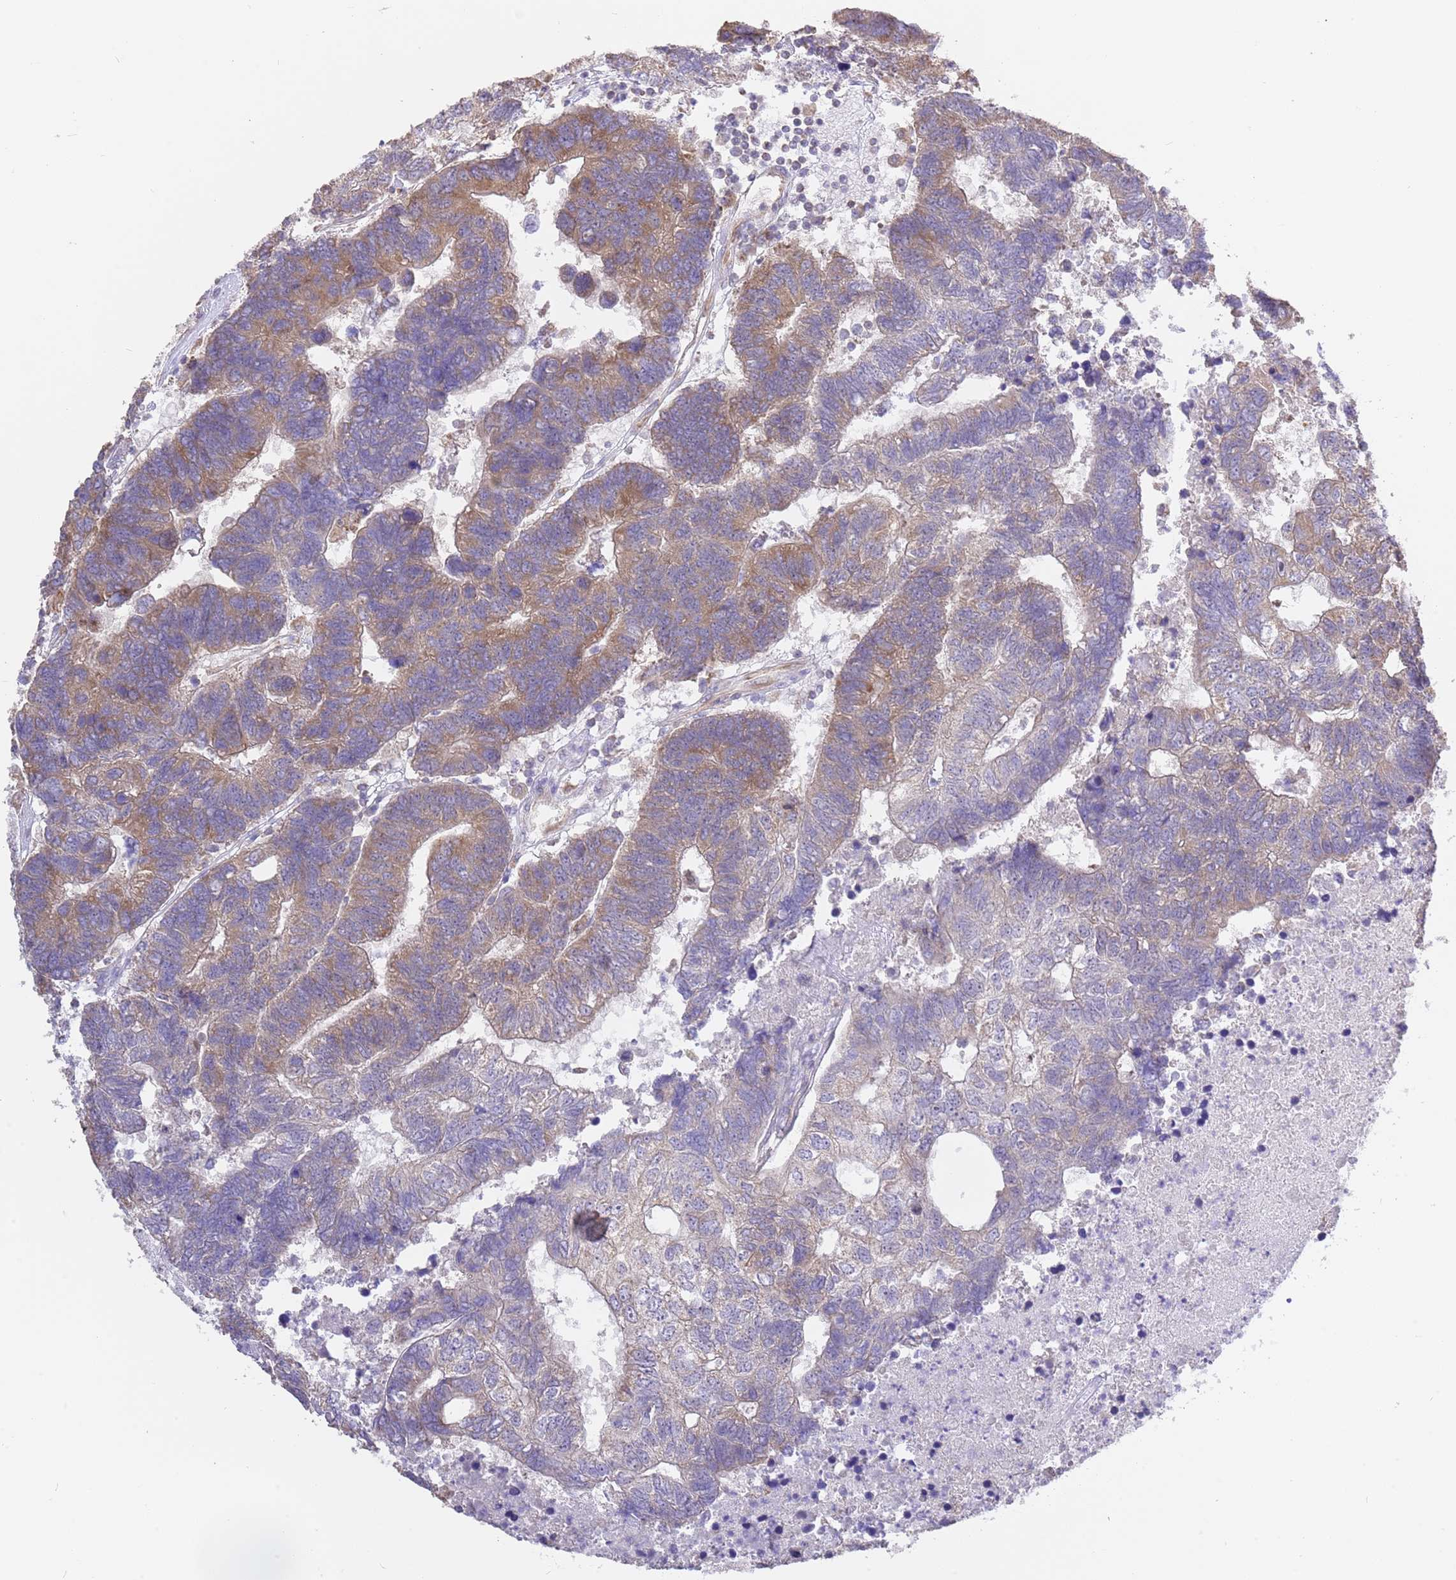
{"staining": {"intensity": "moderate", "quantity": "25%-75%", "location": "cytoplasmic/membranous"}, "tissue": "colorectal cancer", "cell_type": "Tumor cells", "image_type": "cancer", "snomed": [{"axis": "morphology", "description": "Adenocarcinoma, NOS"}, {"axis": "topography", "description": "Colon"}], "caption": "High-magnification brightfield microscopy of adenocarcinoma (colorectal) stained with DAB (brown) and counterstained with hematoxylin (blue). tumor cells exhibit moderate cytoplasmic/membranous expression is appreciated in about25%-75% of cells.", "gene": "DOCK9", "patient": {"sex": "female", "age": 48}}